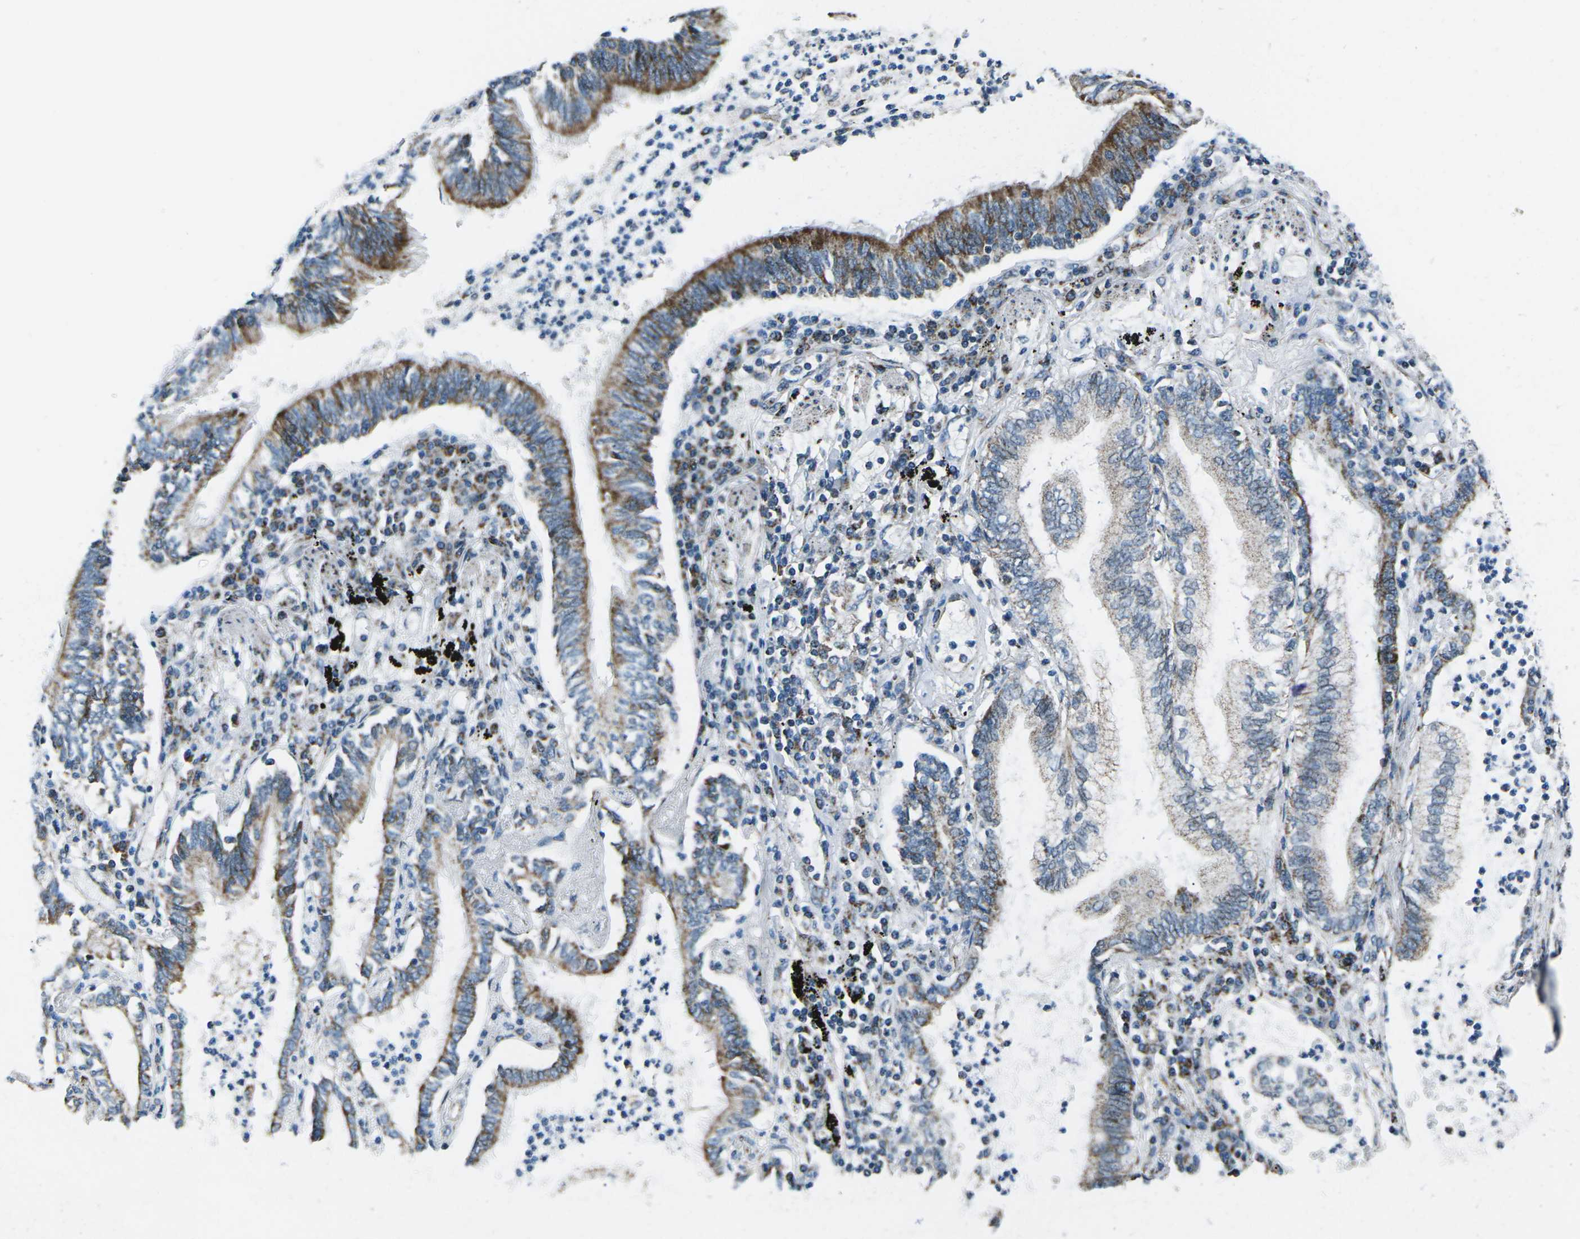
{"staining": {"intensity": "moderate", "quantity": ">75%", "location": "cytoplasmic/membranous"}, "tissue": "lung cancer", "cell_type": "Tumor cells", "image_type": "cancer", "snomed": [{"axis": "morphology", "description": "Normal tissue, NOS"}, {"axis": "morphology", "description": "Adenocarcinoma, NOS"}, {"axis": "topography", "description": "Bronchus"}, {"axis": "topography", "description": "Lung"}], "caption": "About >75% of tumor cells in adenocarcinoma (lung) reveal moderate cytoplasmic/membranous protein expression as visualized by brown immunohistochemical staining.", "gene": "RFESD", "patient": {"sex": "female", "age": 70}}